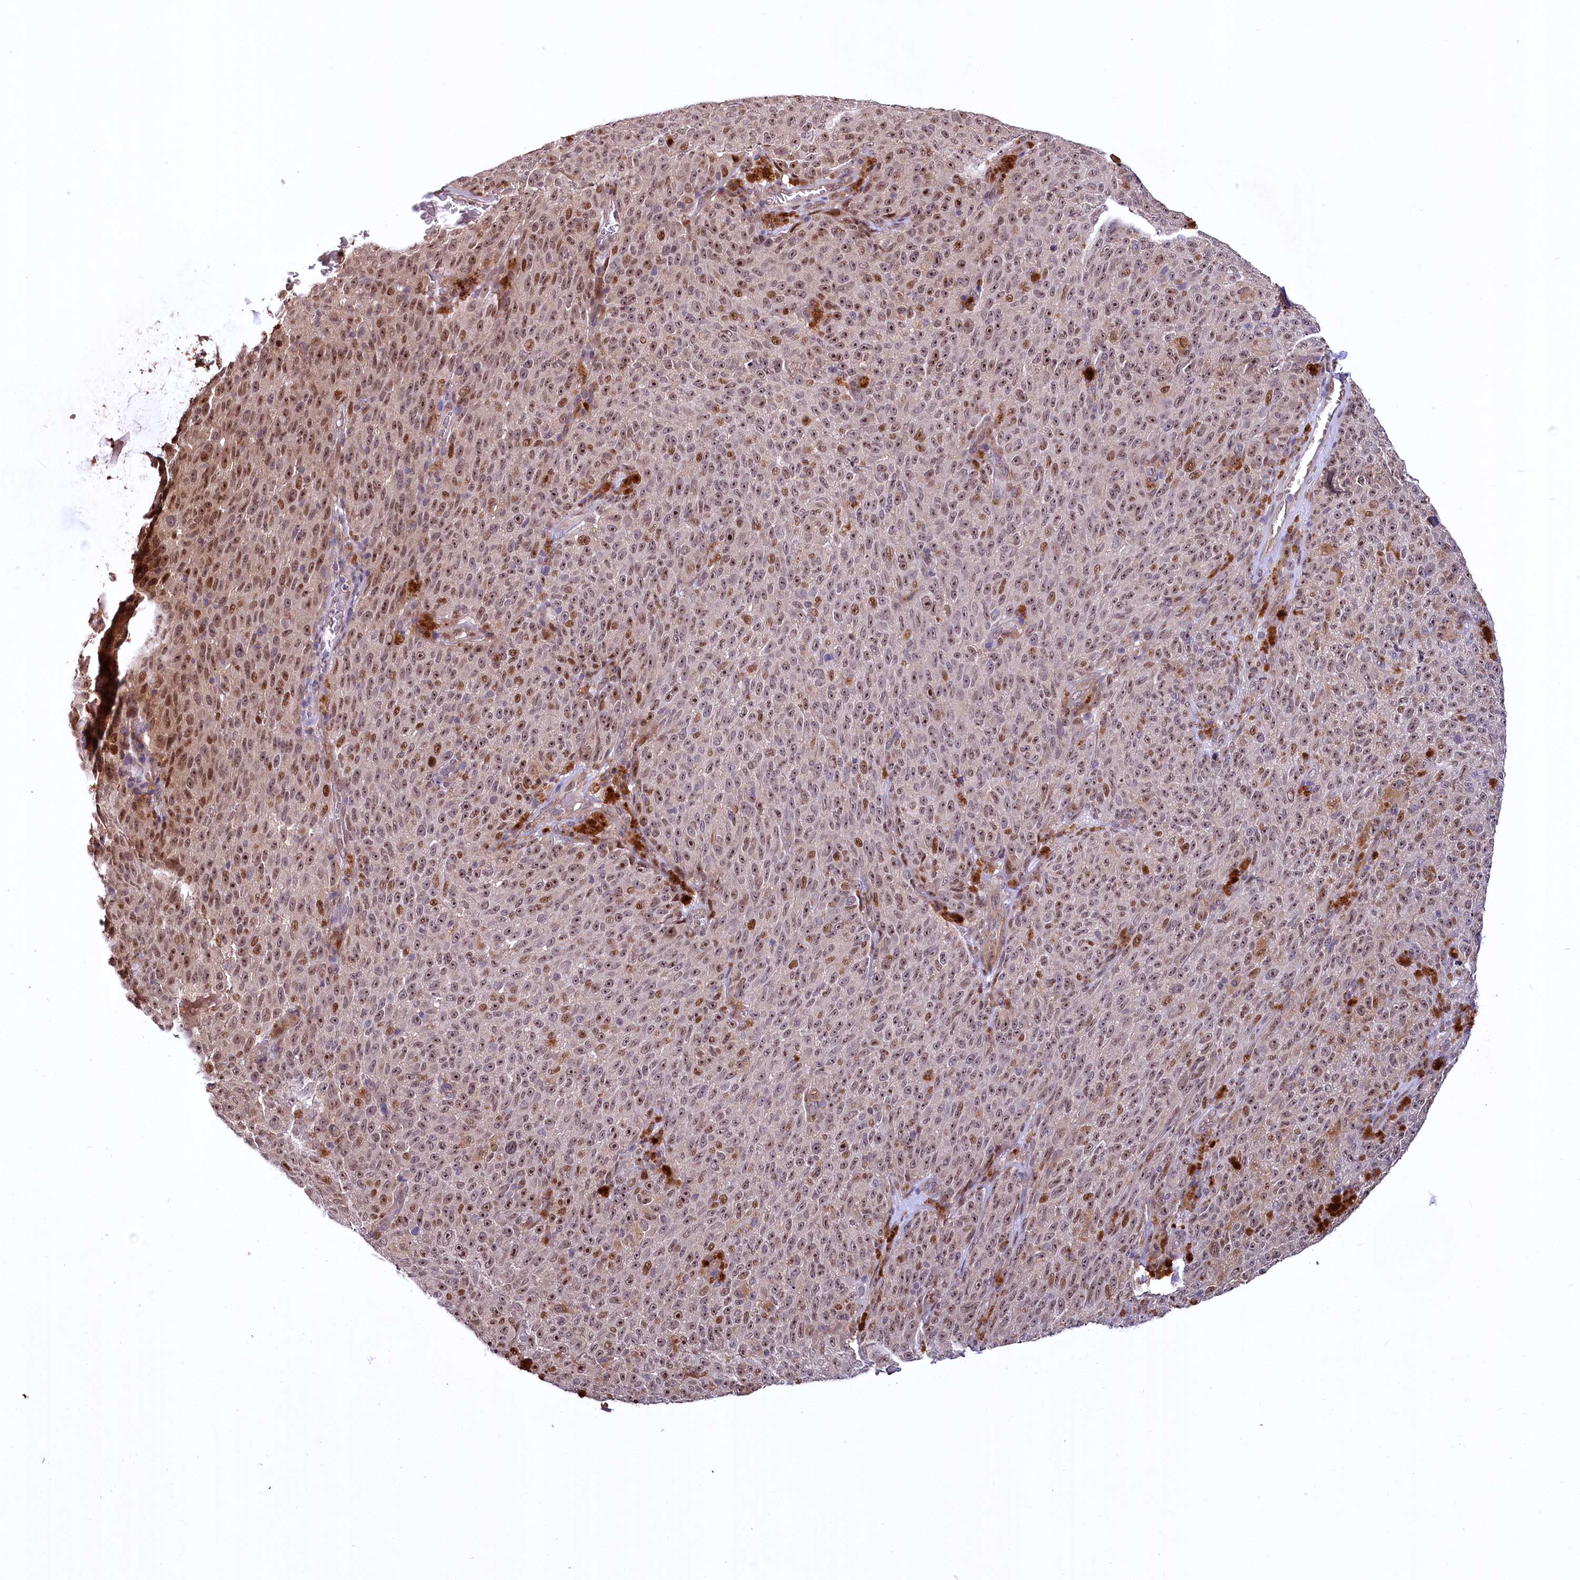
{"staining": {"intensity": "moderate", "quantity": ">75%", "location": "nuclear"}, "tissue": "melanoma", "cell_type": "Tumor cells", "image_type": "cancer", "snomed": [{"axis": "morphology", "description": "Malignant melanoma, NOS"}, {"axis": "topography", "description": "Skin"}], "caption": "A micrograph of human malignant melanoma stained for a protein shows moderate nuclear brown staining in tumor cells. The staining was performed using DAB (3,3'-diaminobenzidine), with brown indicating positive protein expression. Nuclei are stained blue with hematoxylin.", "gene": "N4BP2L1", "patient": {"sex": "female", "age": 82}}